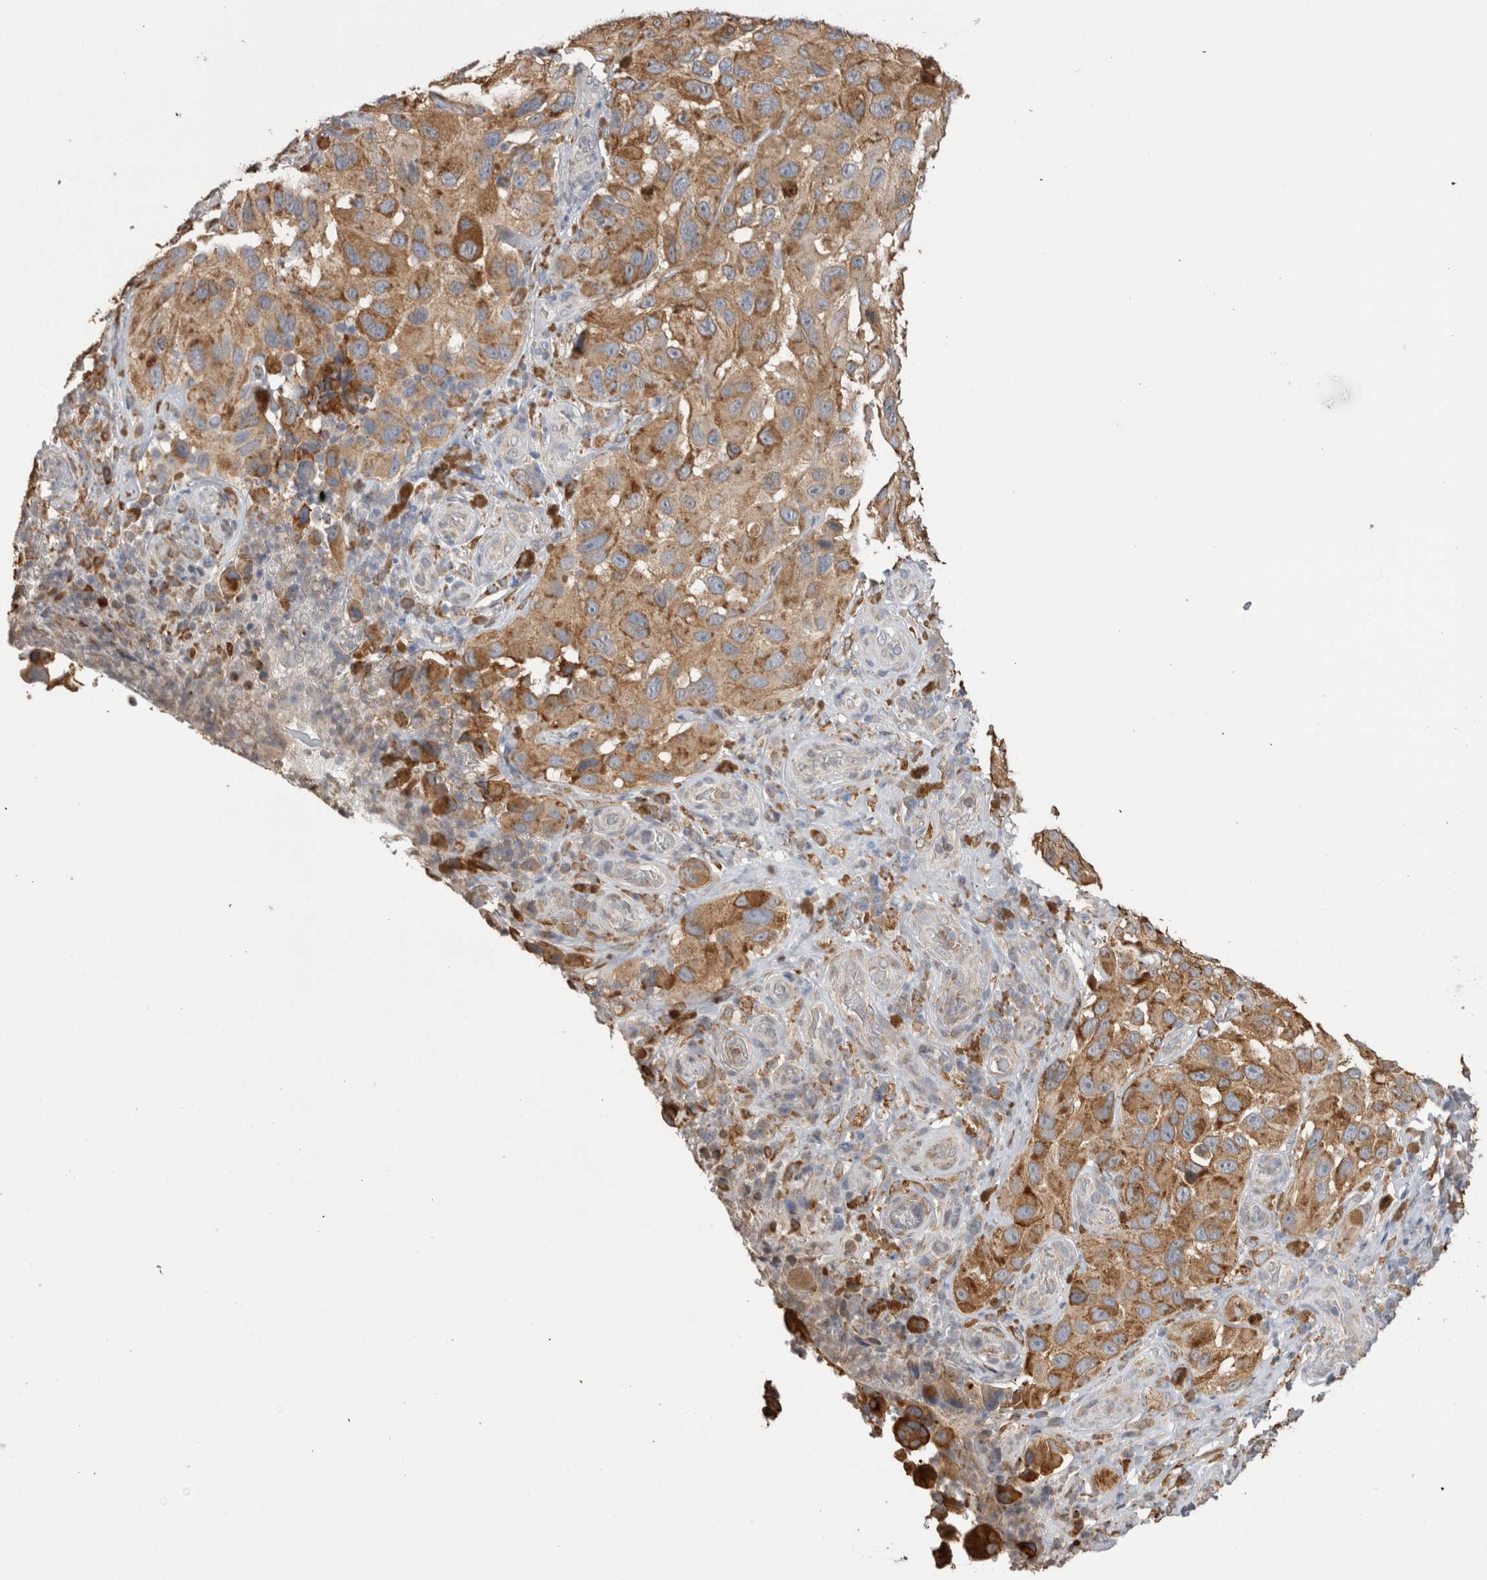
{"staining": {"intensity": "moderate", "quantity": ">75%", "location": "cytoplasmic/membranous"}, "tissue": "melanoma", "cell_type": "Tumor cells", "image_type": "cancer", "snomed": [{"axis": "morphology", "description": "Malignant melanoma, NOS"}, {"axis": "topography", "description": "Skin"}], "caption": "Approximately >75% of tumor cells in malignant melanoma demonstrate moderate cytoplasmic/membranous protein staining as visualized by brown immunohistochemical staining.", "gene": "LRPAP1", "patient": {"sex": "female", "age": 73}}